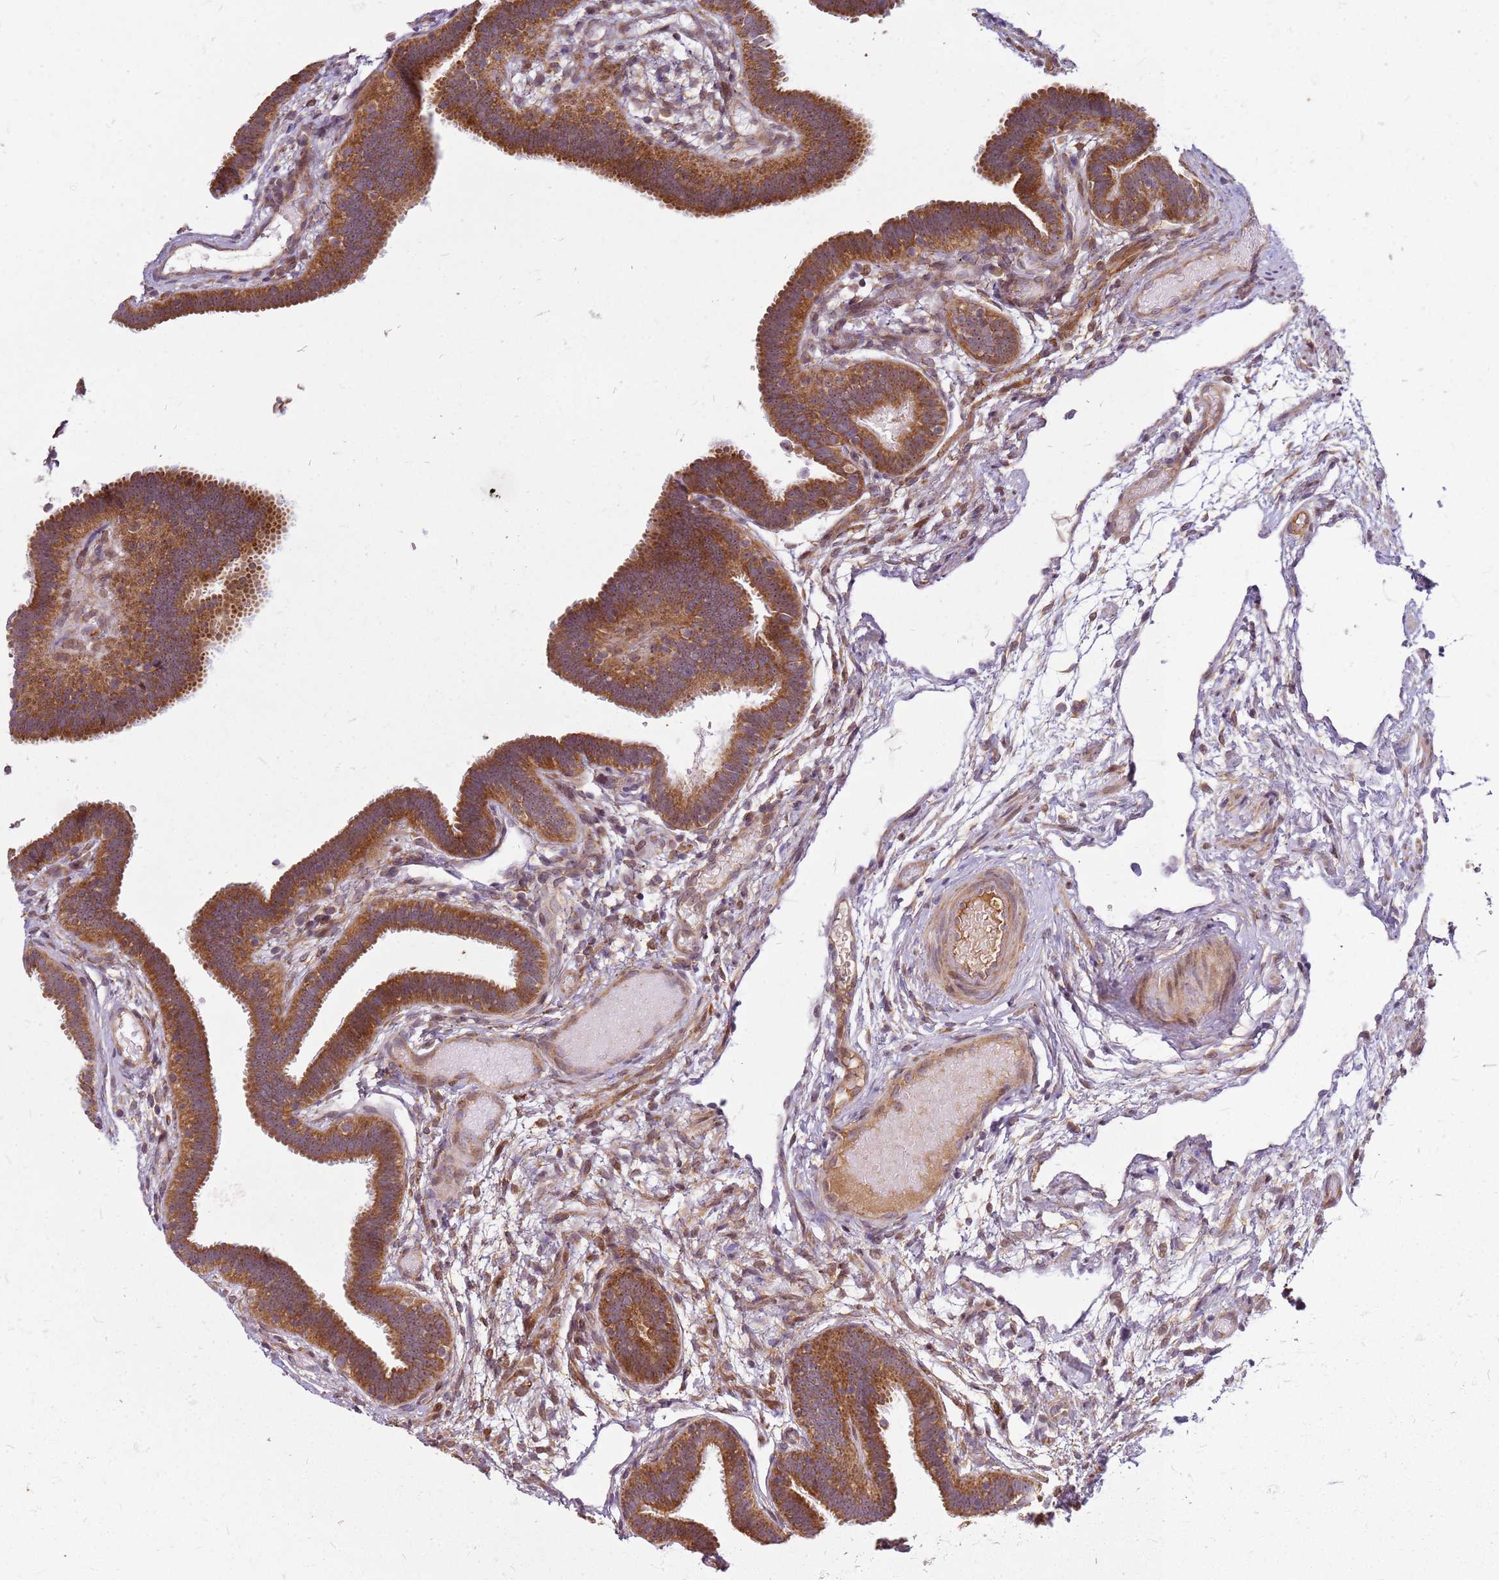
{"staining": {"intensity": "moderate", "quantity": ">75%", "location": "cytoplasmic/membranous"}, "tissue": "fallopian tube", "cell_type": "Glandular cells", "image_type": "normal", "snomed": [{"axis": "morphology", "description": "Normal tissue, NOS"}, {"axis": "topography", "description": "Fallopian tube"}], "caption": "Human fallopian tube stained with a brown dye demonstrates moderate cytoplasmic/membranous positive expression in about >75% of glandular cells.", "gene": "CCDC159", "patient": {"sex": "female", "age": 37}}